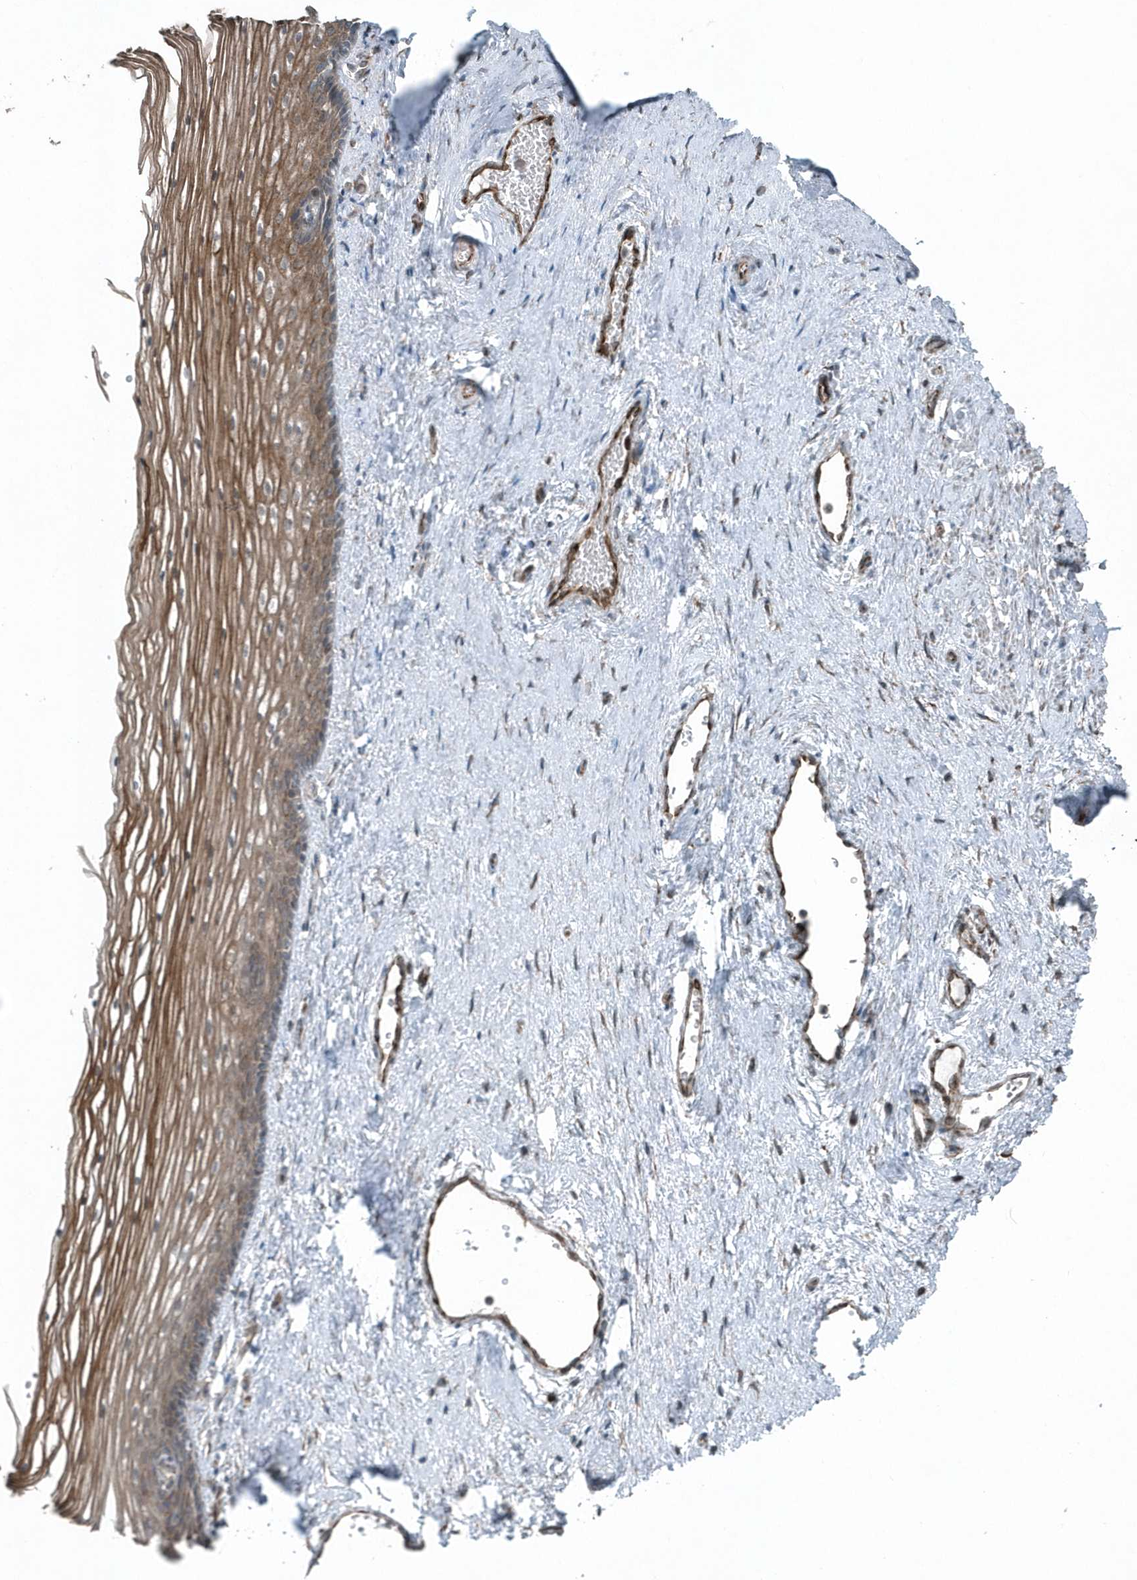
{"staining": {"intensity": "moderate", "quantity": ">75%", "location": "cytoplasmic/membranous"}, "tissue": "vagina", "cell_type": "Squamous epithelial cells", "image_type": "normal", "snomed": [{"axis": "morphology", "description": "Normal tissue, NOS"}, {"axis": "topography", "description": "Vagina"}], "caption": "Squamous epithelial cells demonstrate medium levels of moderate cytoplasmic/membranous positivity in approximately >75% of cells in normal human vagina. (IHC, brightfield microscopy, high magnification).", "gene": "GCC2", "patient": {"sex": "female", "age": 46}}